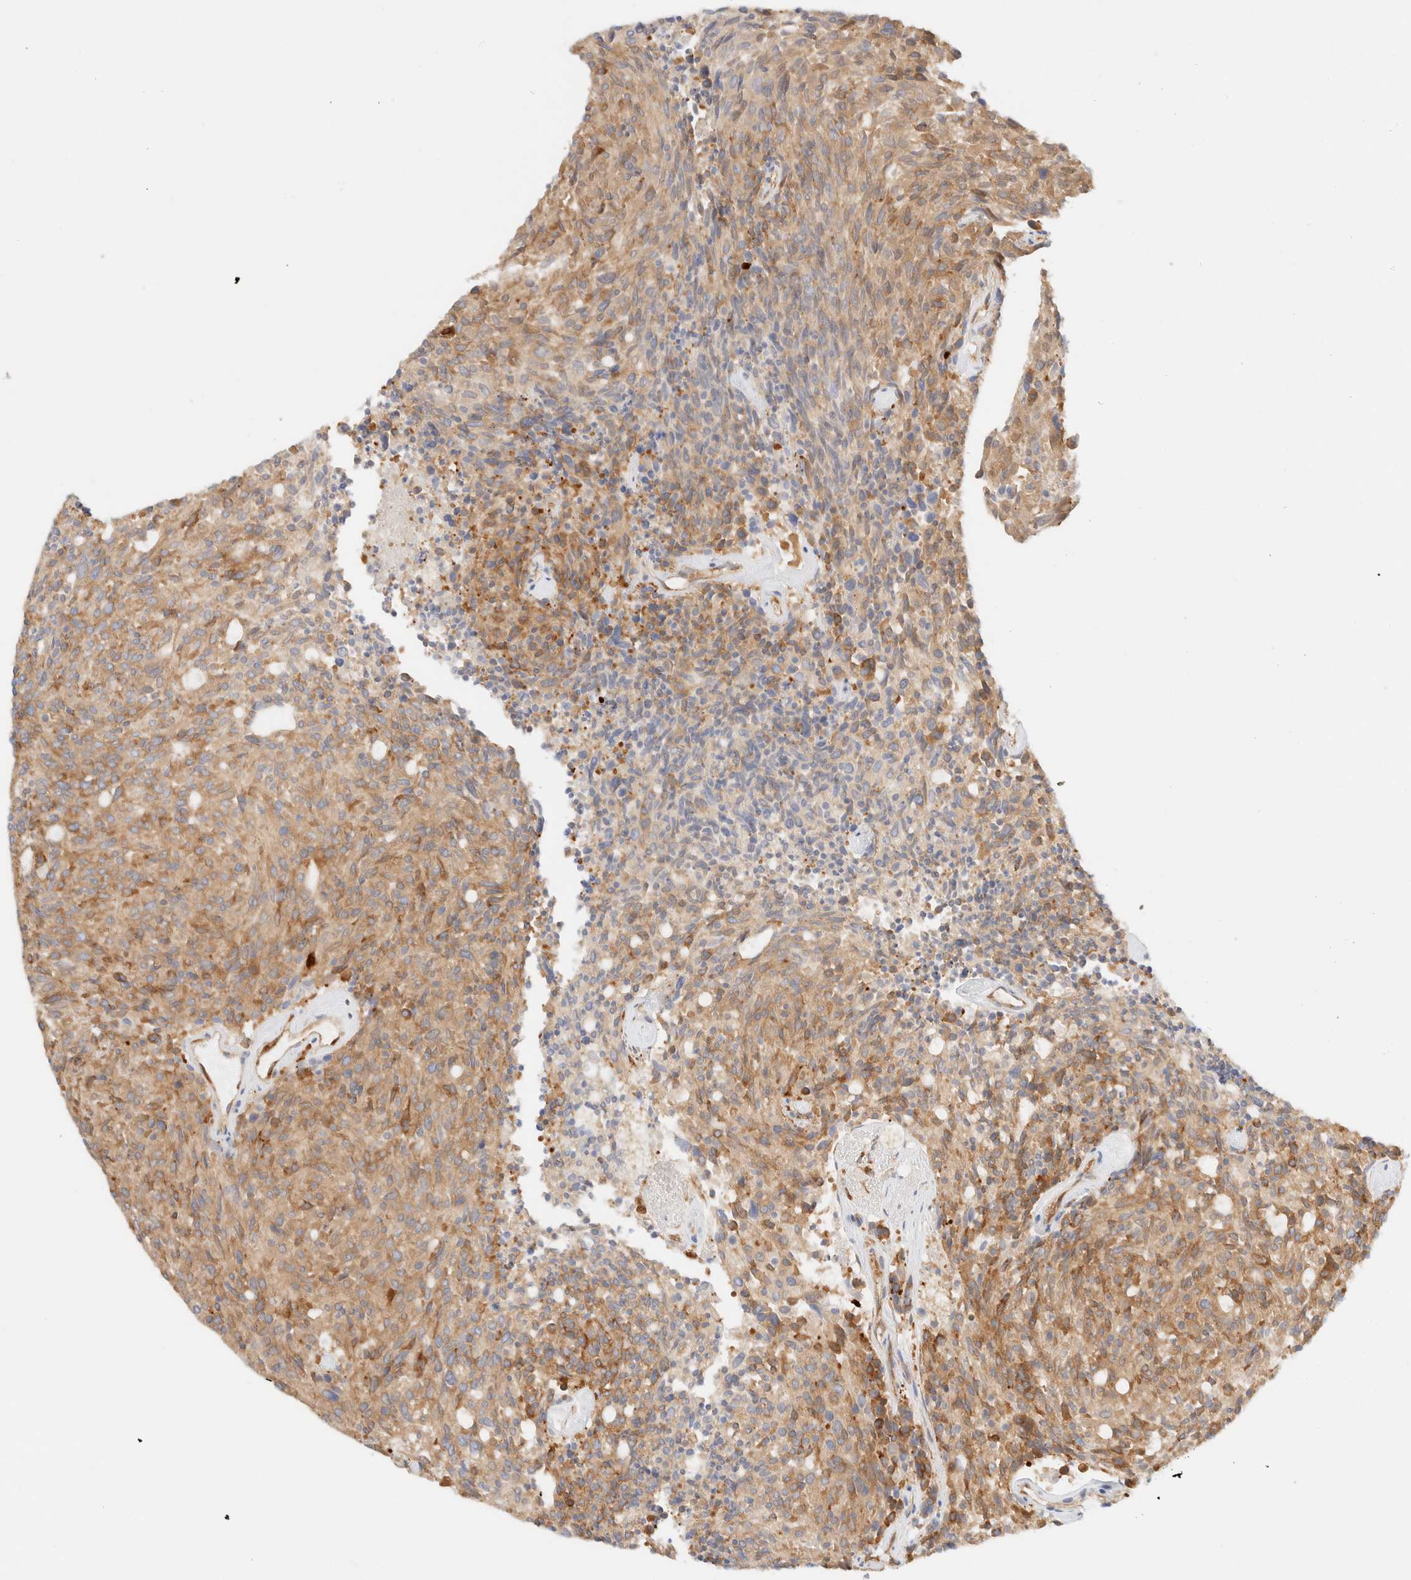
{"staining": {"intensity": "moderate", "quantity": ">75%", "location": "cytoplasmic/membranous"}, "tissue": "carcinoid", "cell_type": "Tumor cells", "image_type": "cancer", "snomed": [{"axis": "morphology", "description": "Carcinoid, malignant, NOS"}, {"axis": "topography", "description": "Pancreas"}], "caption": "Immunohistochemistry (DAB) staining of human carcinoid exhibits moderate cytoplasmic/membranous protein expression in approximately >75% of tumor cells. (DAB (3,3'-diaminobenzidine) IHC, brown staining for protein, blue staining for nuclei).", "gene": "ZC2HC1A", "patient": {"sex": "female", "age": 54}}